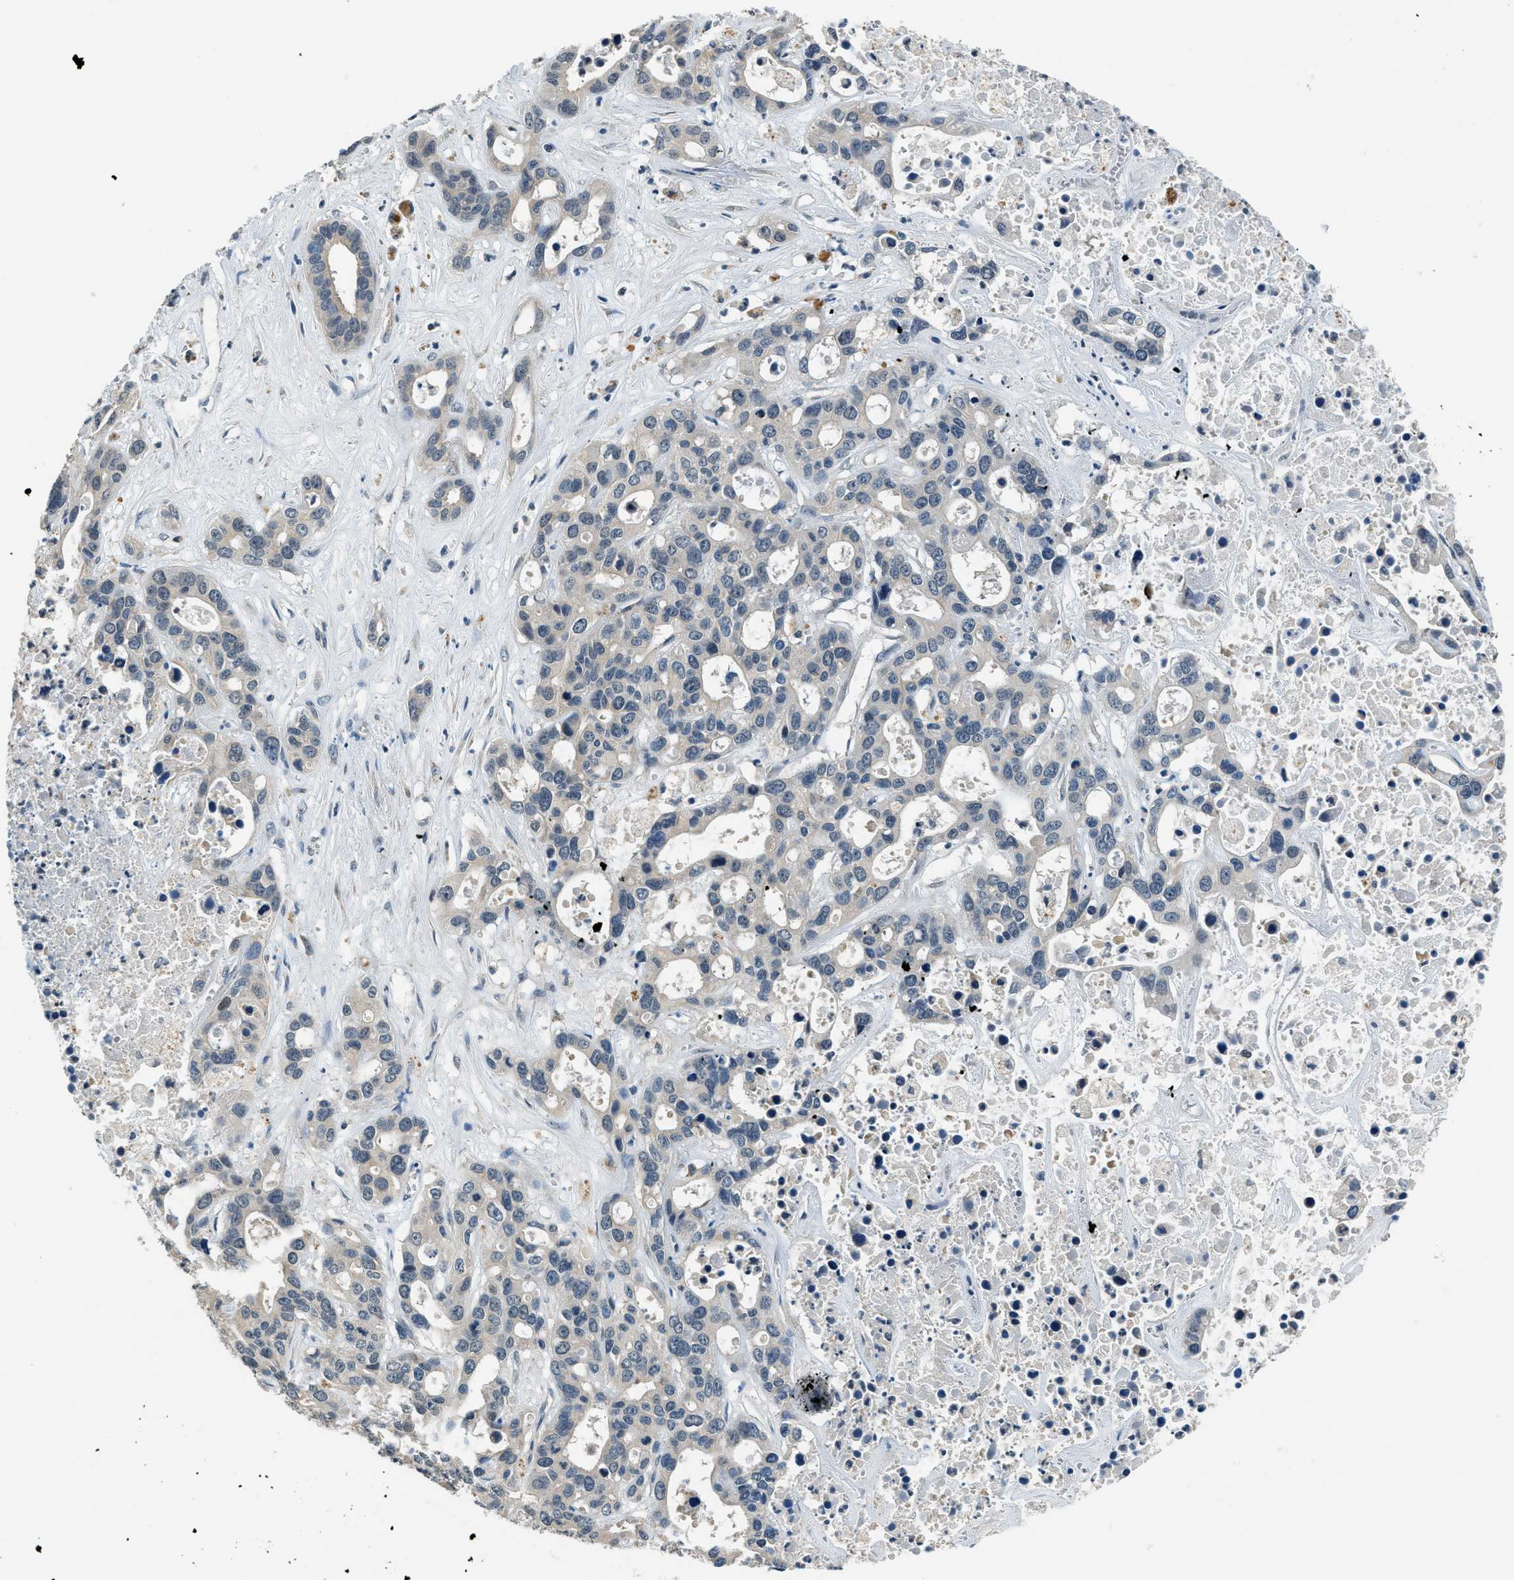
{"staining": {"intensity": "negative", "quantity": "none", "location": "none"}, "tissue": "liver cancer", "cell_type": "Tumor cells", "image_type": "cancer", "snomed": [{"axis": "morphology", "description": "Cholangiocarcinoma"}, {"axis": "topography", "description": "Liver"}], "caption": "High power microscopy micrograph of an immunohistochemistry histopathology image of liver cholangiocarcinoma, revealing no significant positivity in tumor cells.", "gene": "NME8", "patient": {"sex": "female", "age": 65}}